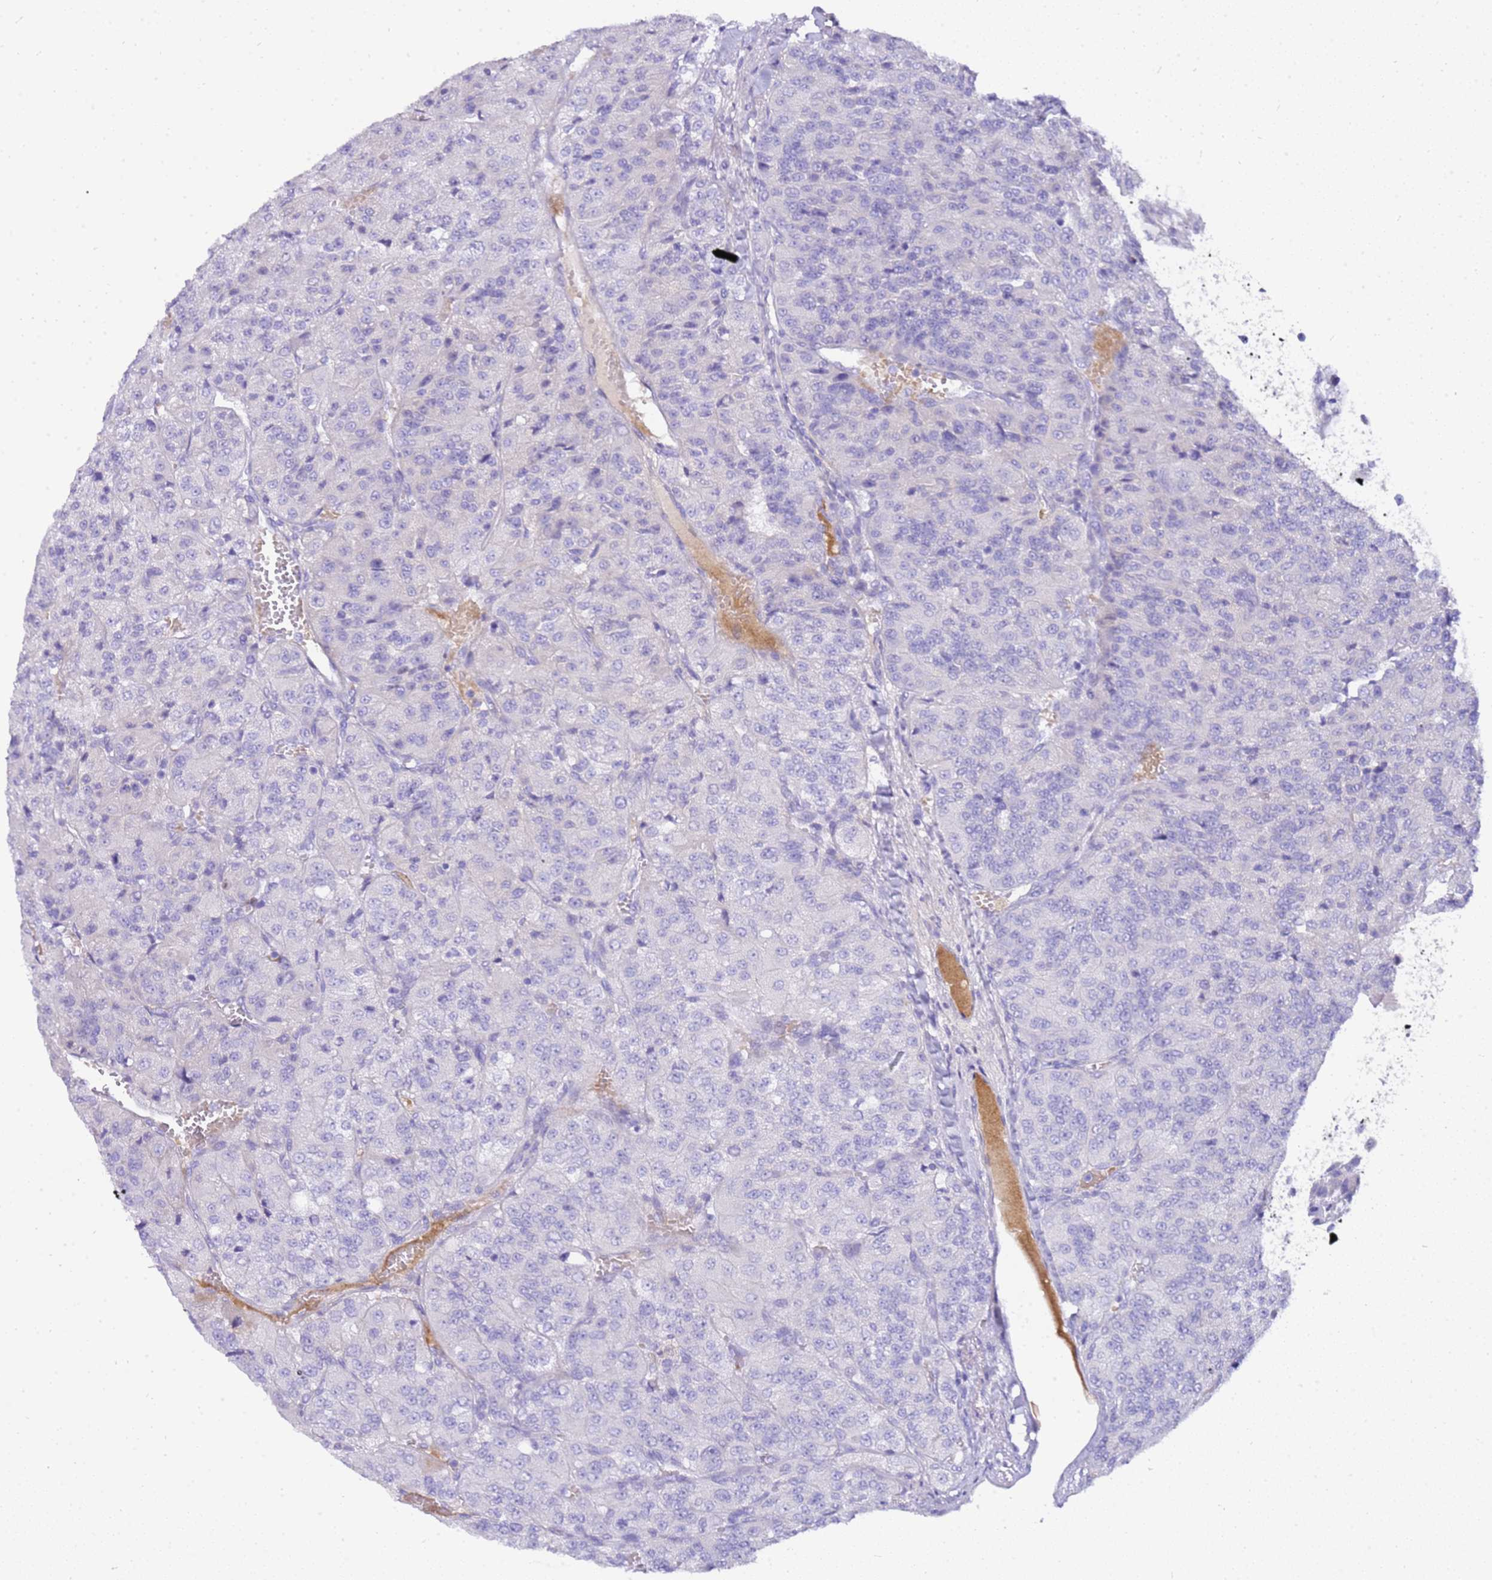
{"staining": {"intensity": "negative", "quantity": "none", "location": "none"}, "tissue": "renal cancer", "cell_type": "Tumor cells", "image_type": "cancer", "snomed": [{"axis": "morphology", "description": "Adenocarcinoma, NOS"}, {"axis": "topography", "description": "Kidney"}], "caption": "Immunohistochemistry of human renal adenocarcinoma demonstrates no positivity in tumor cells.", "gene": "DCDC2B", "patient": {"sex": "female", "age": 63}}